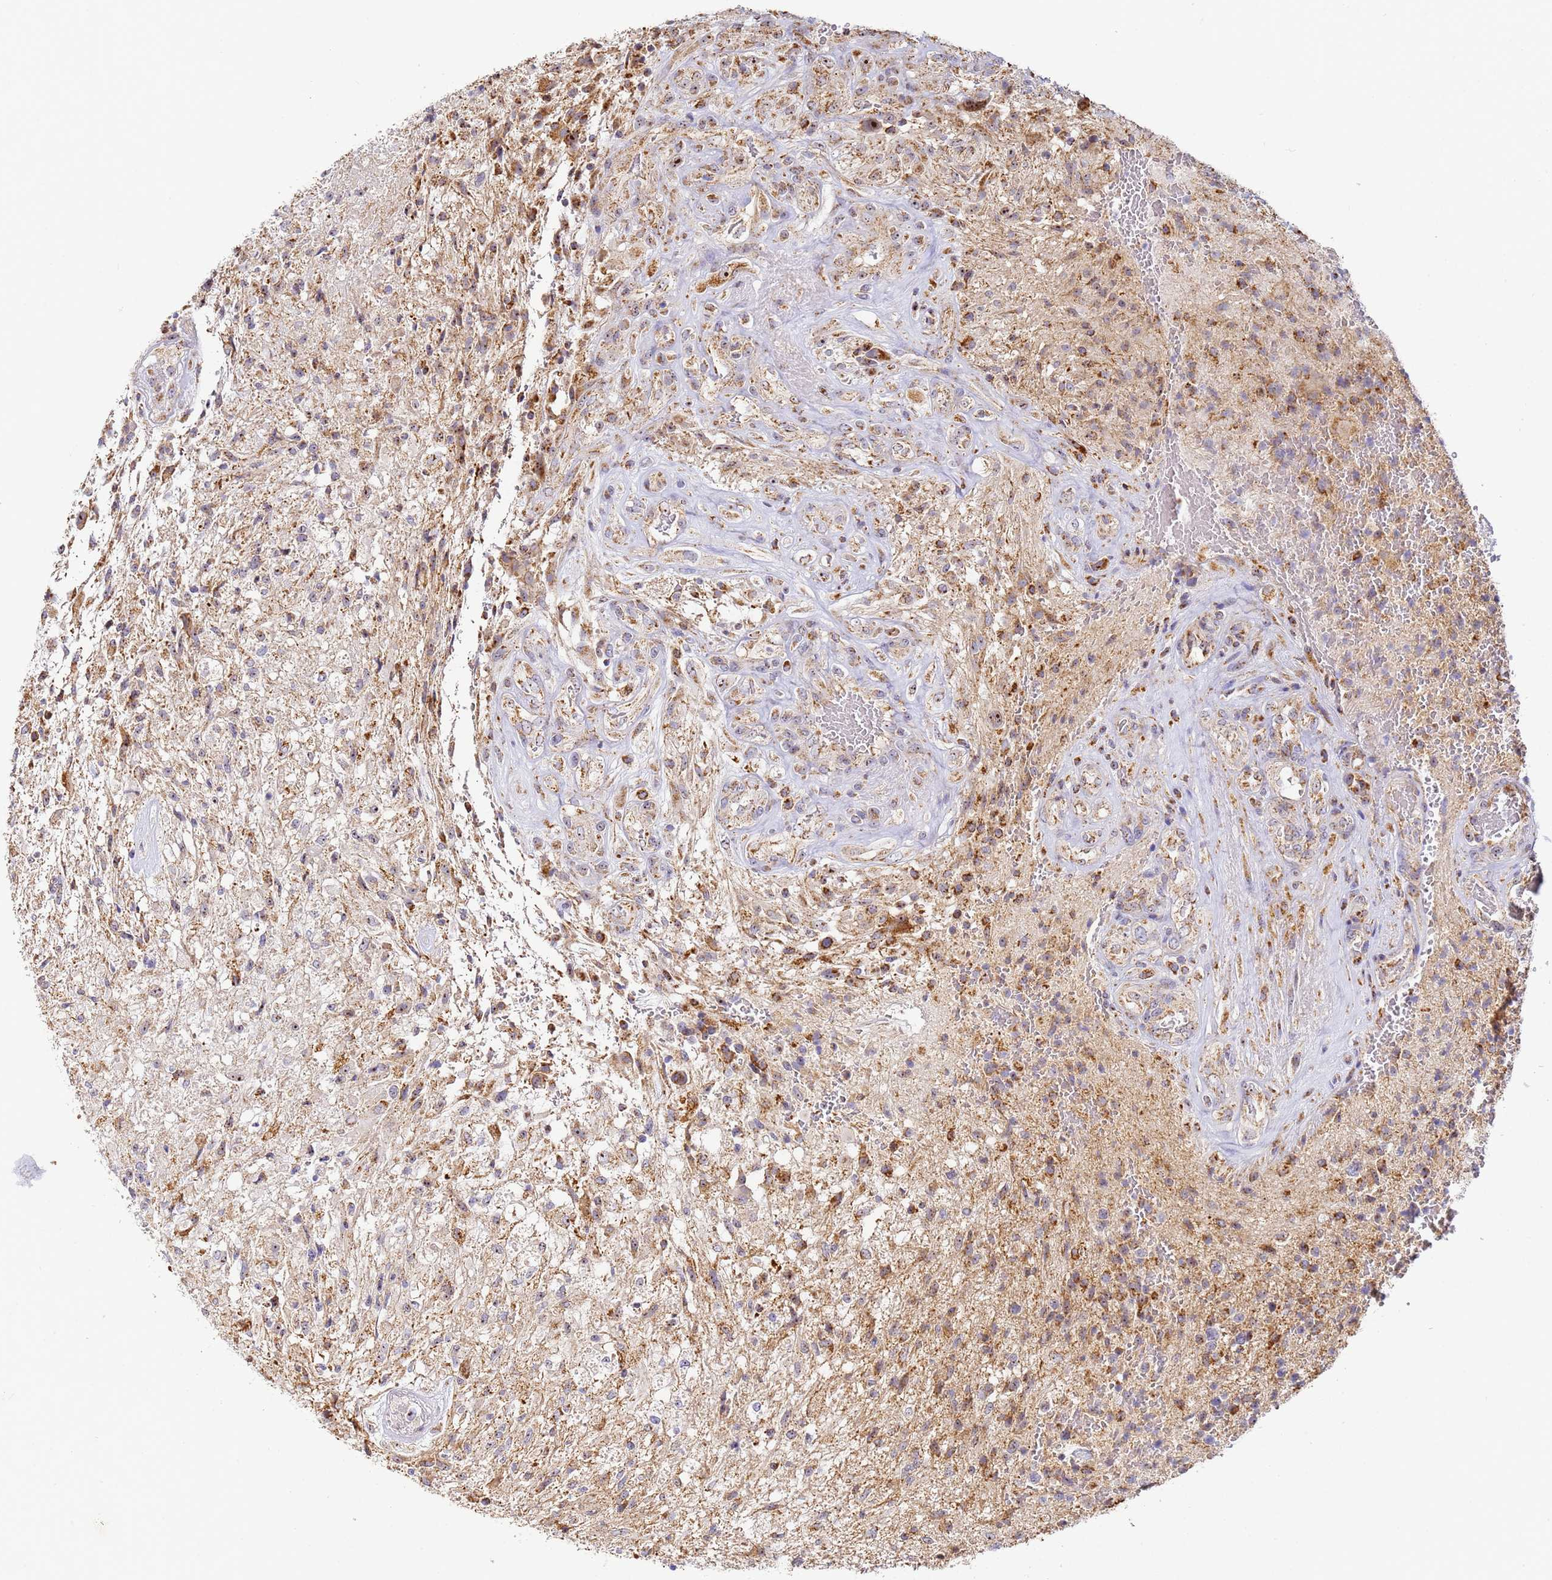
{"staining": {"intensity": "moderate", "quantity": "25%-75%", "location": "cytoplasmic/membranous"}, "tissue": "glioma", "cell_type": "Tumor cells", "image_type": "cancer", "snomed": [{"axis": "morphology", "description": "Glioma, malignant, High grade"}, {"axis": "topography", "description": "Brain"}], "caption": "Protein staining exhibits moderate cytoplasmic/membranous positivity in approximately 25%-75% of tumor cells in glioma.", "gene": "FRG2C", "patient": {"sex": "male", "age": 56}}